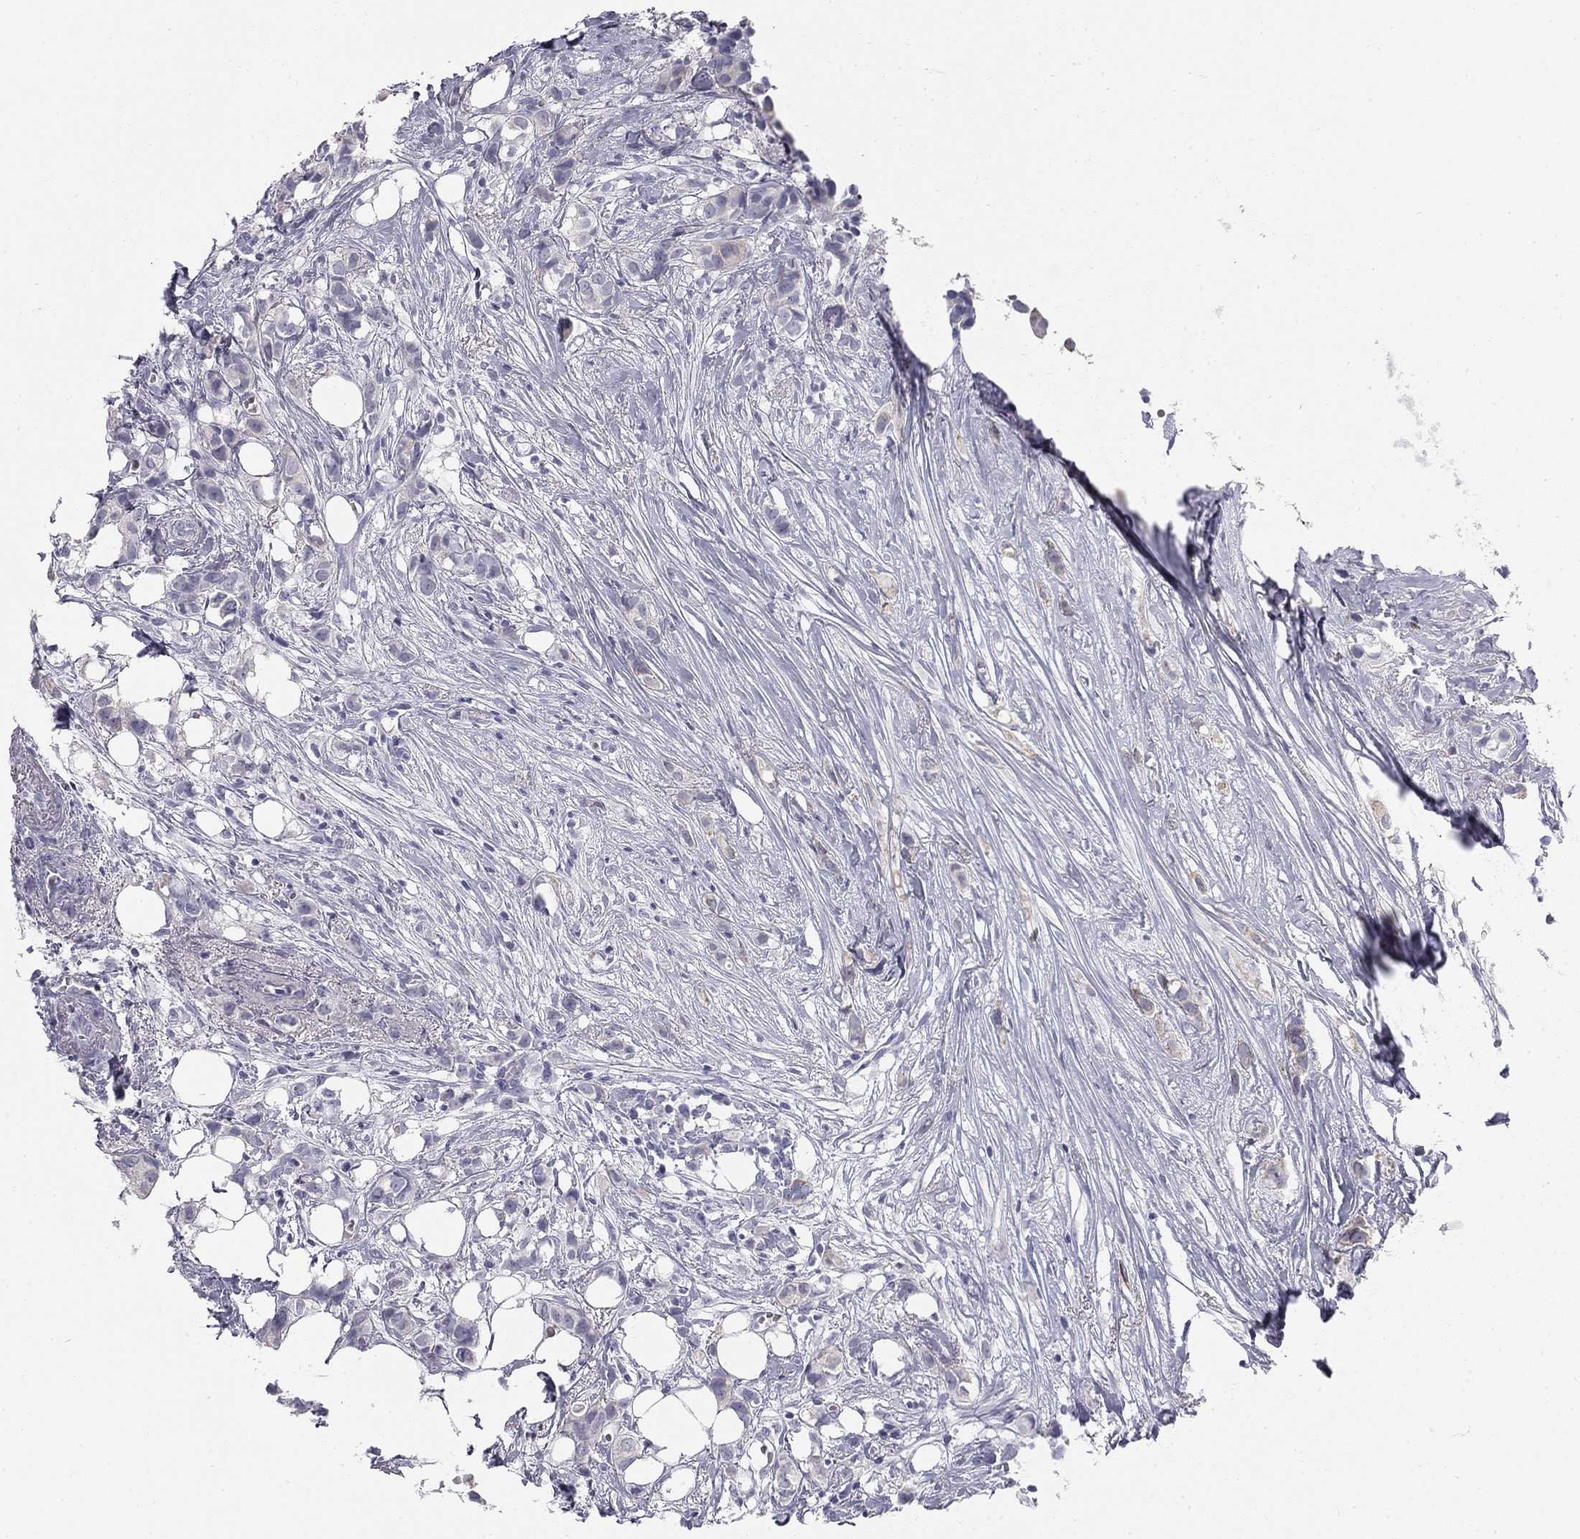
{"staining": {"intensity": "negative", "quantity": "none", "location": "none"}, "tissue": "breast cancer", "cell_type": "Tumor cells", "image_type": "cancer", "snomed": [{"axis": "morphology", "description": "Duct carcinoma"}, {"axis": "topography", "description": "Breast"}], "caption": "This is a image of immunohistochemistry (IHC) staining of breast cancer (intraductal carcinoma), which shows no positivity in tumor cells.", "gene": "SULT2B1", "patient": {"sex": "female", "age": 85}}